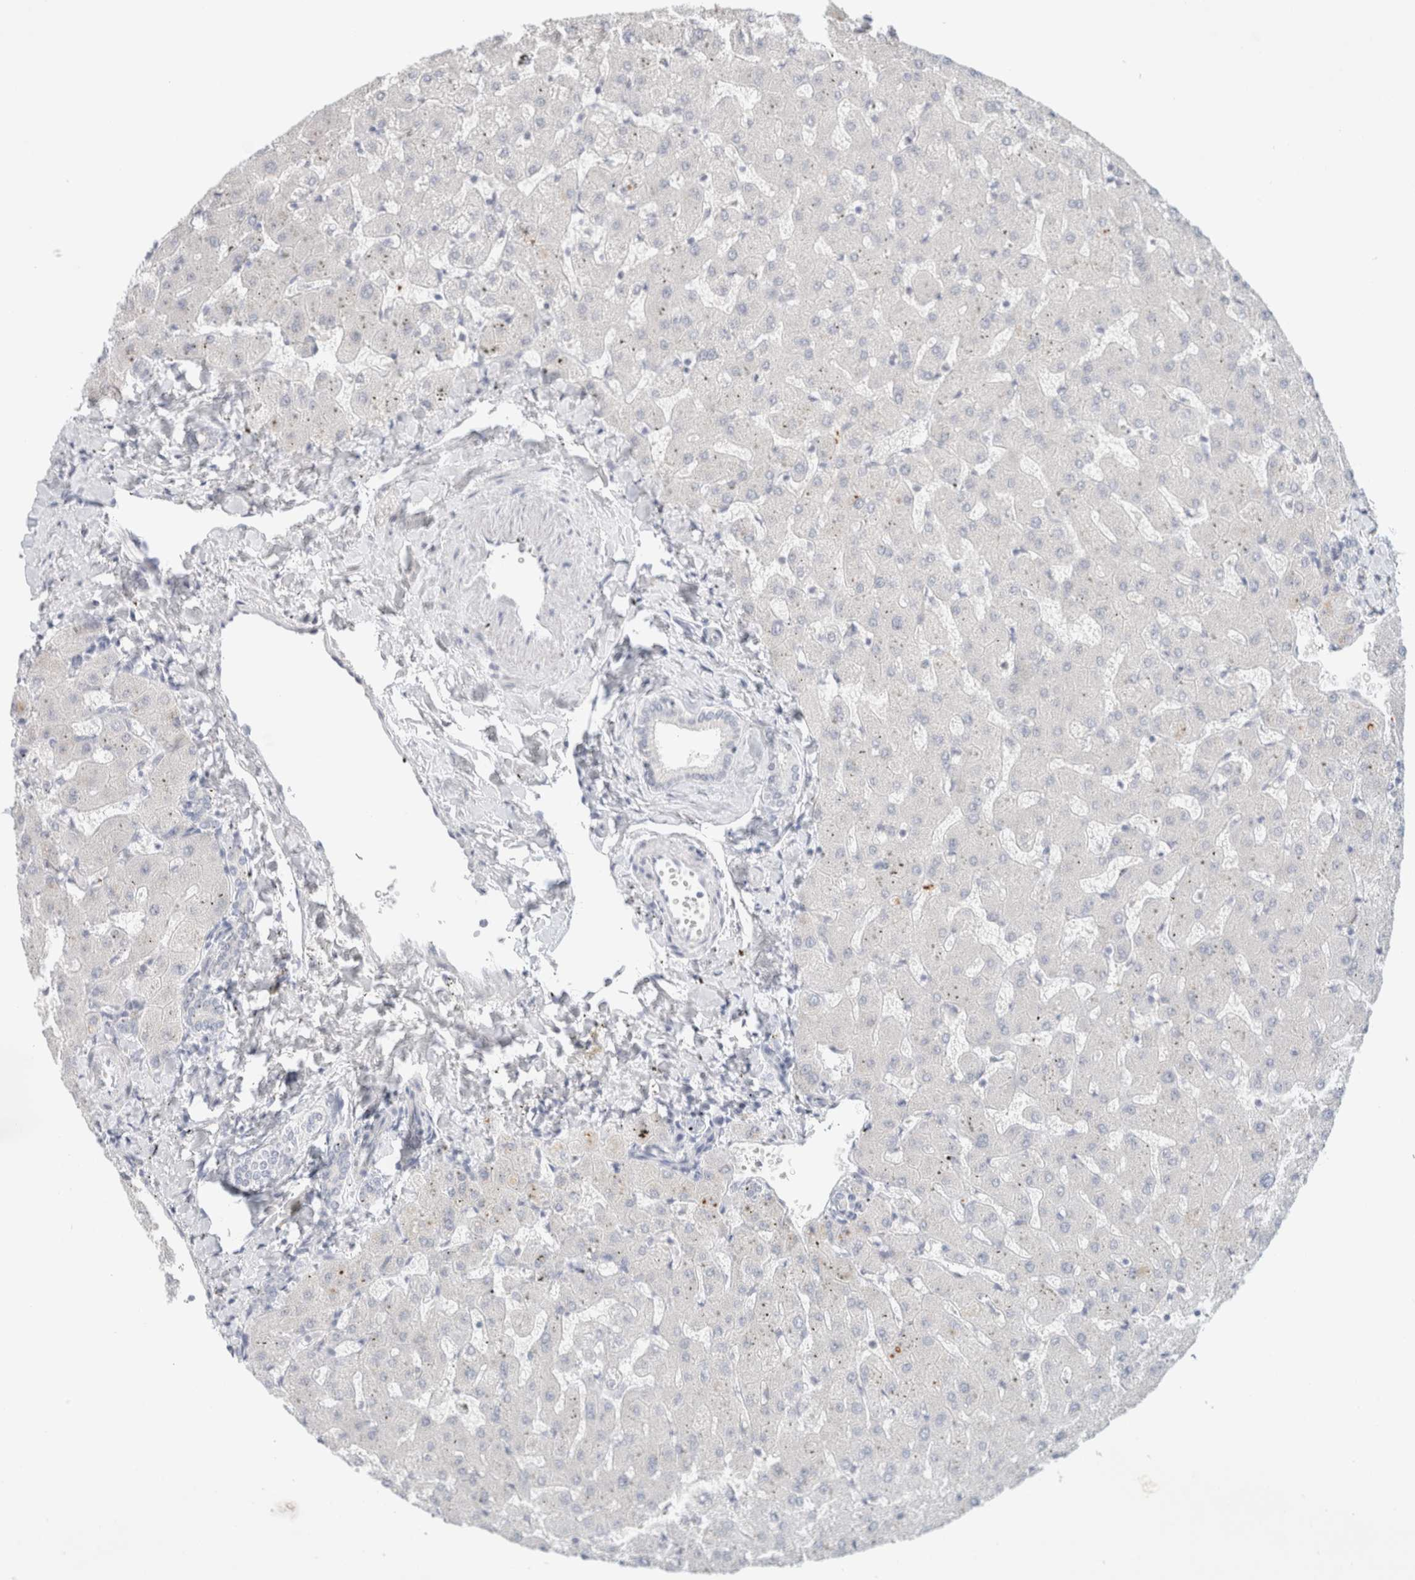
{"staining": {"intensity": "negative", "quantity": "none", "location": "none"}, "tissue": "liver", "cell_type": "Cholangiocytes", "image_type": "normal", "snomed": [{"axis": "morphology", "description": "Normal tissue, NOS"}, {"axis": "topography", "description": "Liver"}], "caption": "The micrograph reveals no significant expression in cholangiocytes of liver.", "gene": "HEXD", "patient": {"sex": "female", "age": 63}}